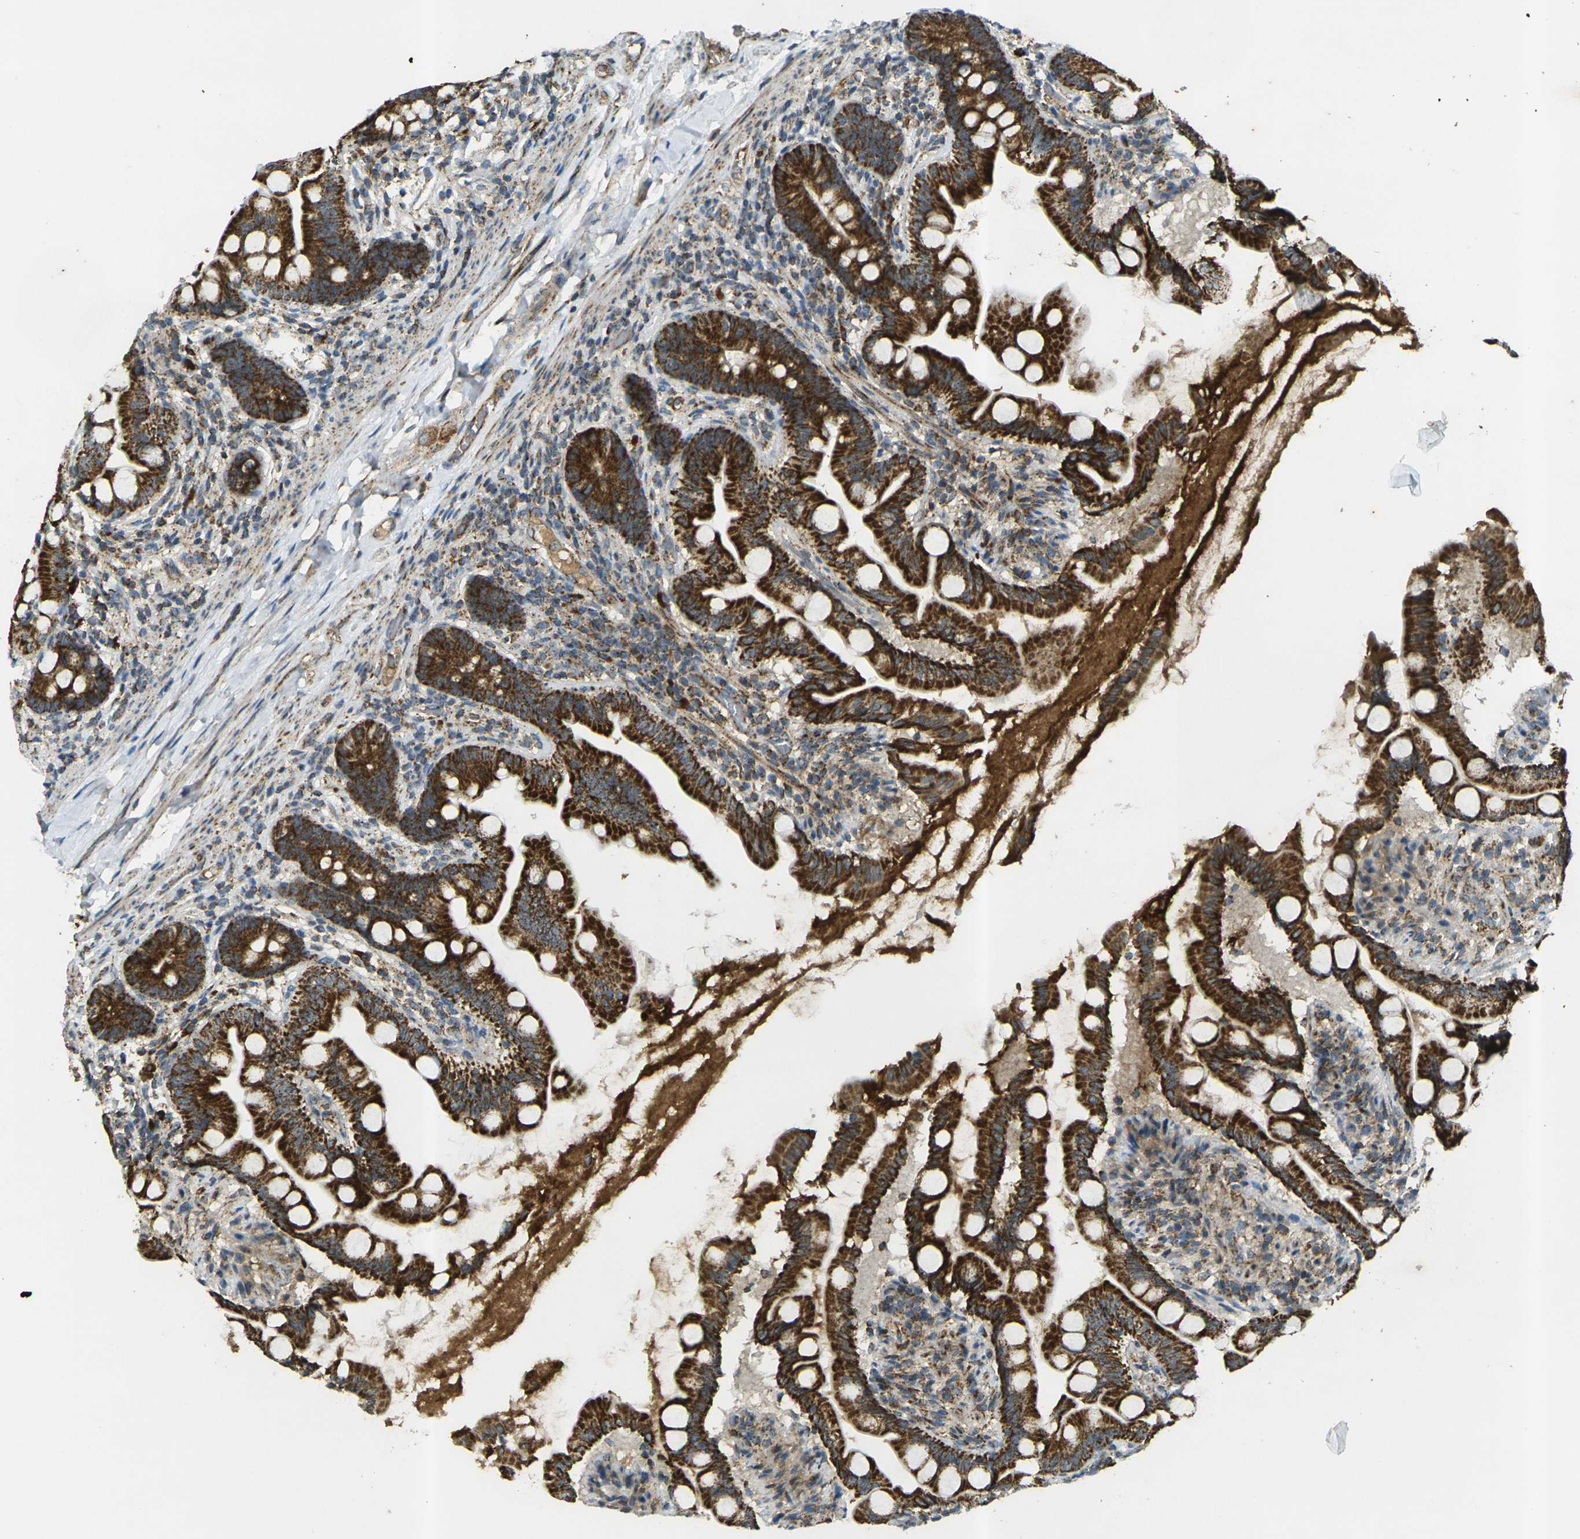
{"staining": {"intensity": "strong", "quantity": ">75%", "location": "cytoplasmic/membranous"}, "tissue": "small intestine", "cell_type": "Glandular cells", "image_type": "normal", "snomed": [{"axis": "morphology", "description": "Normal tissue, NOS"}, {"axis": "topography", "description": "Small intestine"}], "caption": "High-power microscopy captured an immunohistochemistry image of benign small intestine, revealing strong cytoplasmic/membranous expression in about >75% of glandular cells. The staining was performed using DAB to visualize the protein expression in brown, while the nuclei were stained in blue with hematoxylin (Magnification: 20x).", "gene": "IGF1R", "patient": {"sex": "female", "age": 56}}